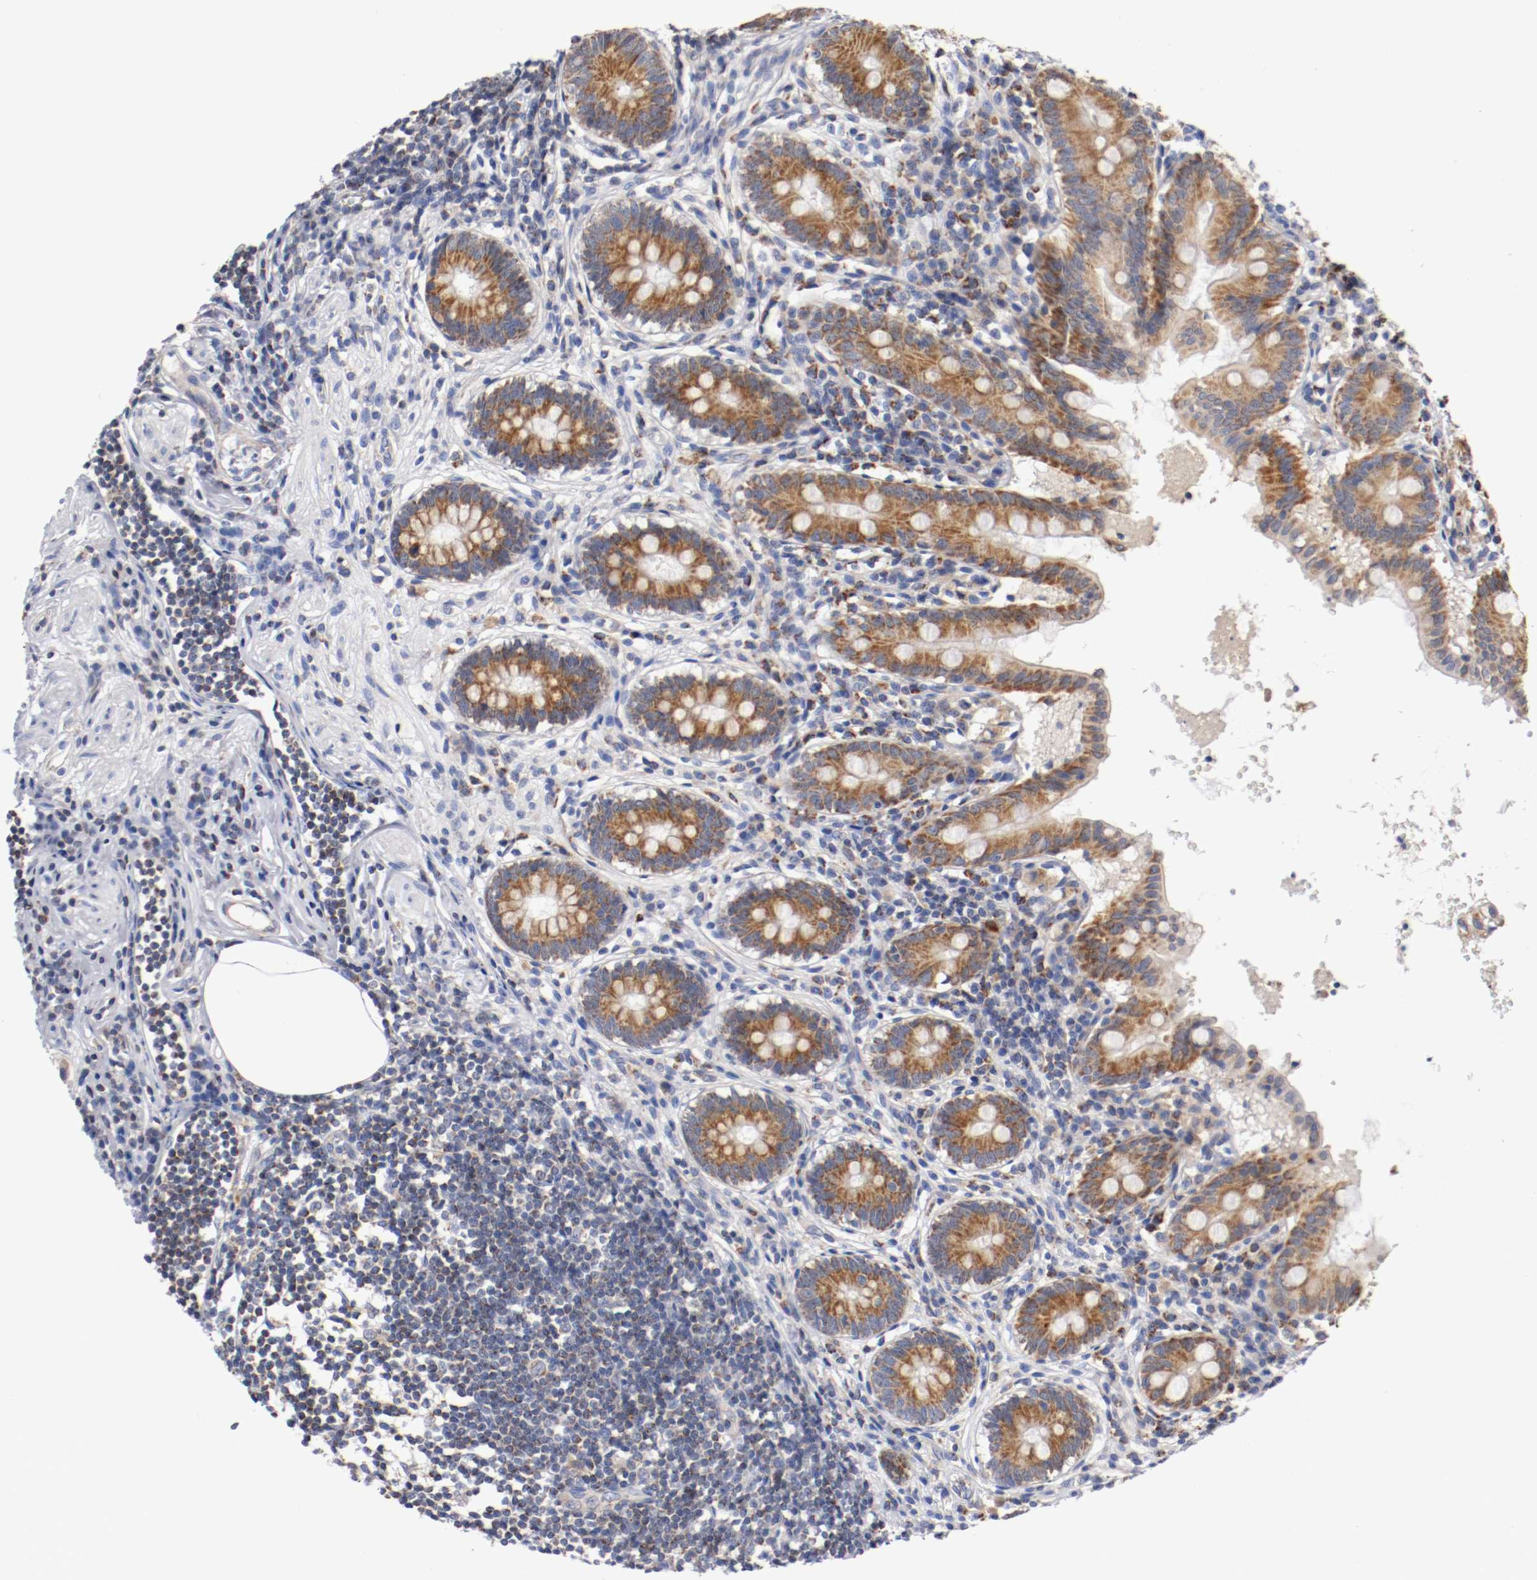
{"staining": {"intensity": "moderate", "quantity": ">75%", "location": "cytoplasmic/membranous"}, "tissue": "appendix", "cell_type": "Glandular cells", "image_type": "normal", "snomed": [{"axis": "morphology", "description": "Normal tissue, NOS"}, {"axis": "topography", "description": "Appendix"}], "caption": "Immunohistochemical staining of unremarkable appendix displays moderate cytoplasmic/membranous protein staining in about >75% of glandular cells.", "gene": "PCSK6", "patient": {"sex": "female", "age": 50}}